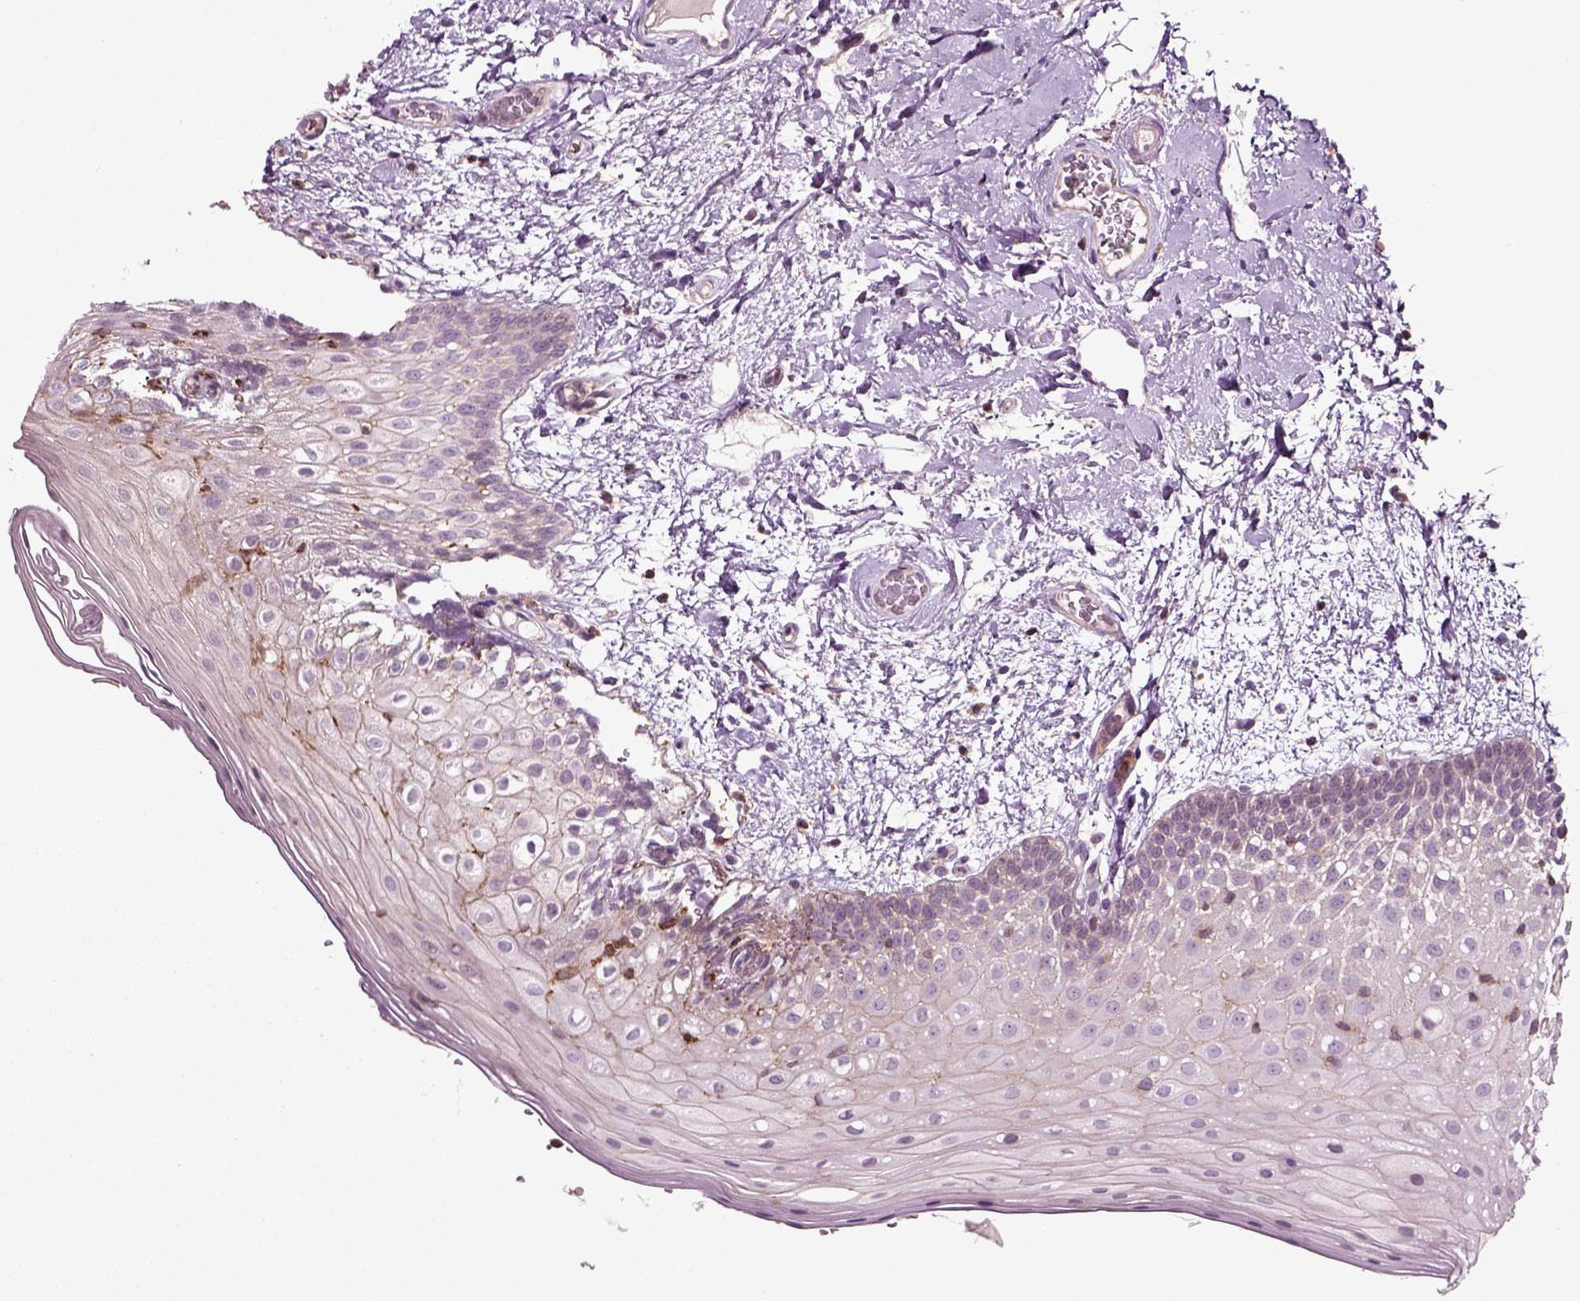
{"staining": {"intensity": "negative", "quantity": "none", "location": "none"}, "tissue": "oral mucosa", "cell_type": "Squamous epithelial cells", "image_type": "normal", "snomed": [{"axis": "morphology", "description": "Normal tissue, NOS"}, {"axis": "morphology", "description": "Squamous cell carcinoma, NOS"}, {"axis": "topography", "description": "Oral tissue"}, {"axis": "topography", "description": "Head-Neck"}], "caption": "Squamous epithelial cells are negative for brown protein staining in unremarkable oral mucosa. Nuclei are stained in blue.", "gene": "RHOF", "patient": {"sex": "male", "age": 69}}